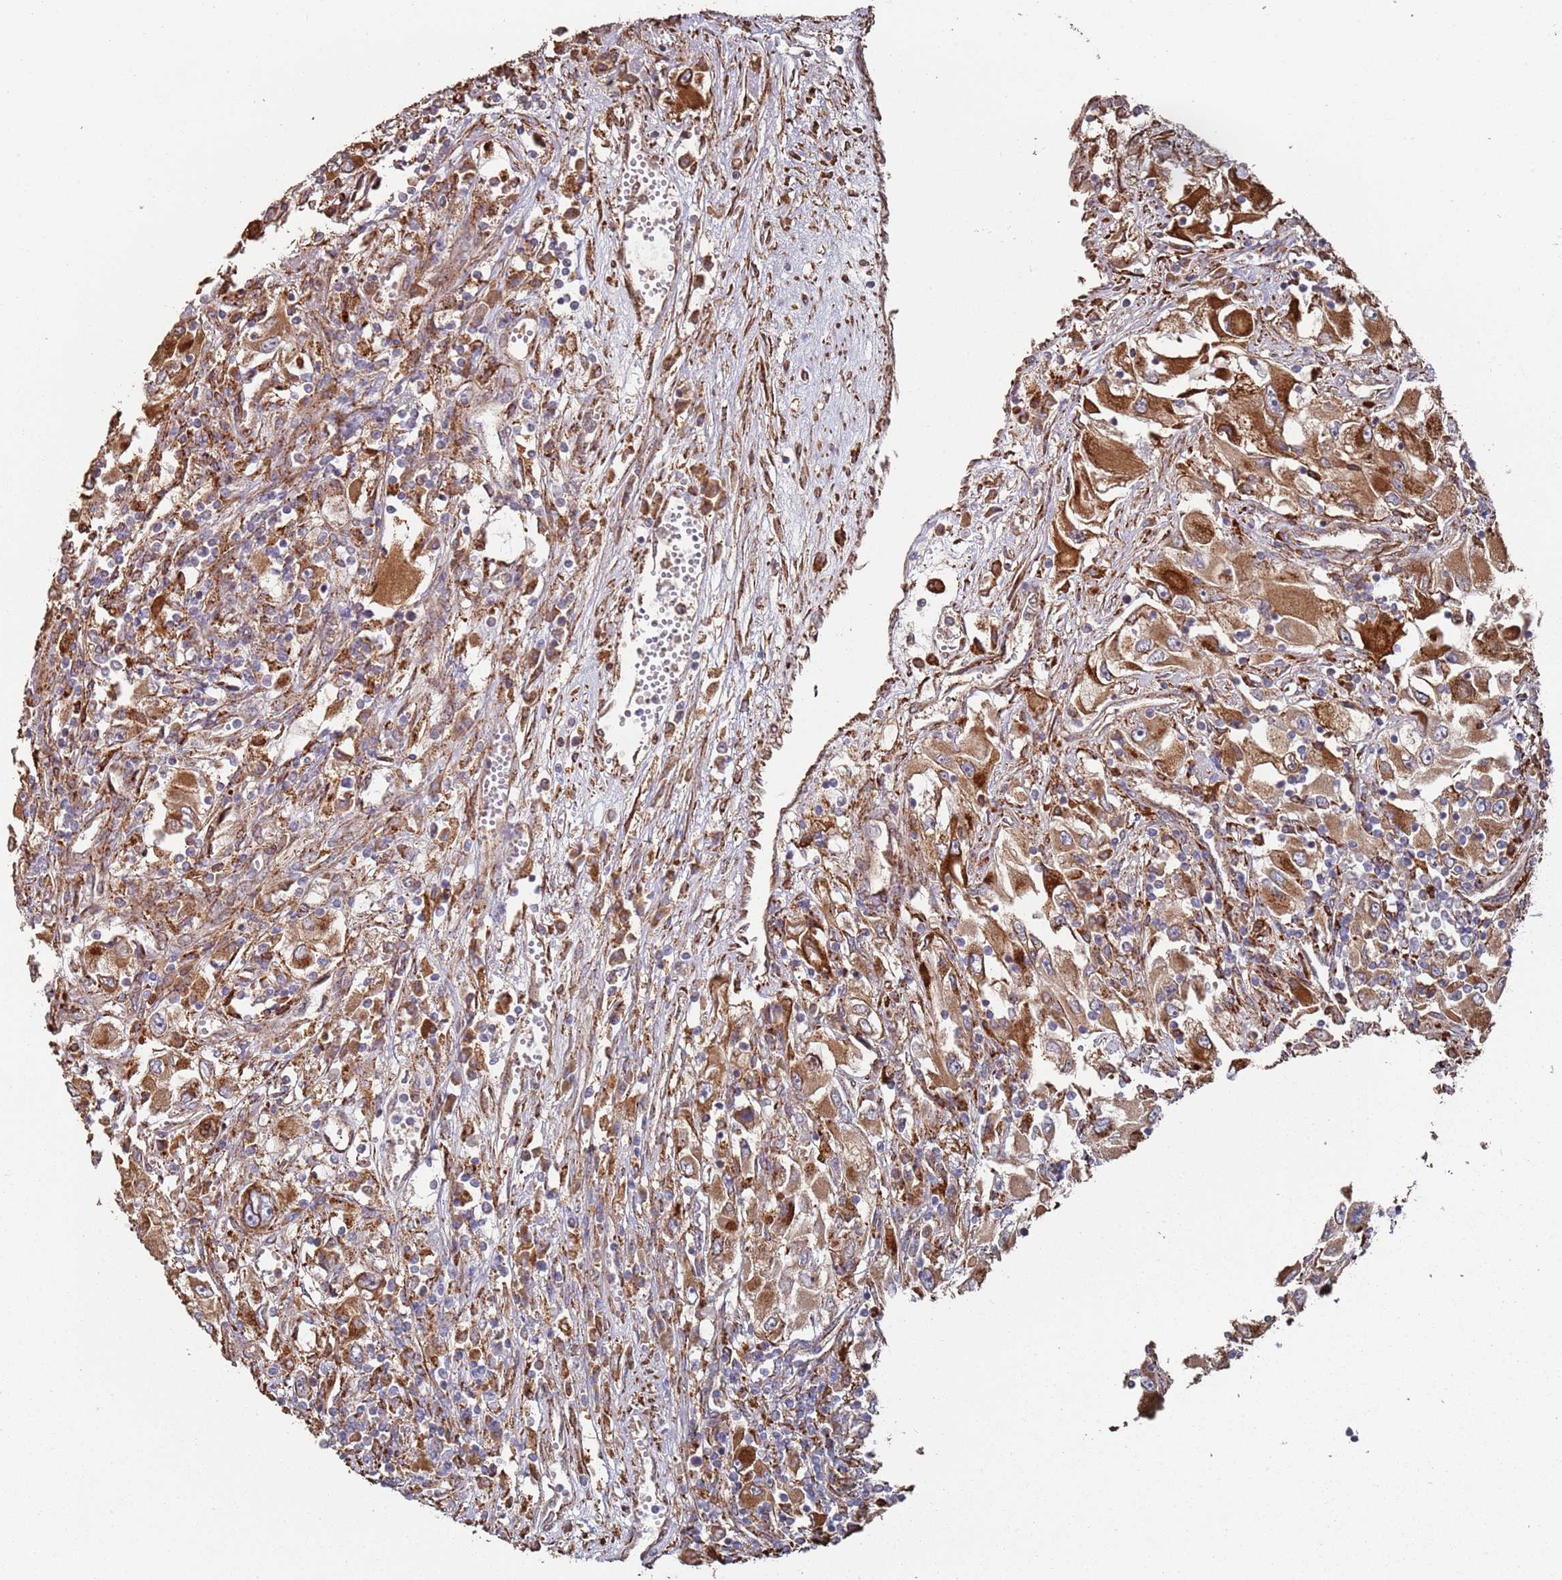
{"staining": {"intensity": "strong", "quantity": ">75%", "location": "cytoplasmic/membranous"}, "tissue": "renal cancer", "cell_type": "Tumor cells", "image_type": "cancer", "snomed": [{"axis": "morphology", "description": "Adenocarcinoma, NOS"}, {"axis": "topography", "description": "Kidney"}], "caption": "Strong cytoplasmic/membranous staining for a protein is present in about >75% of tumor cells of renal cancer using IHC.", "gene": "LACC1", "patient": {"sex": "female", "age": 52}}